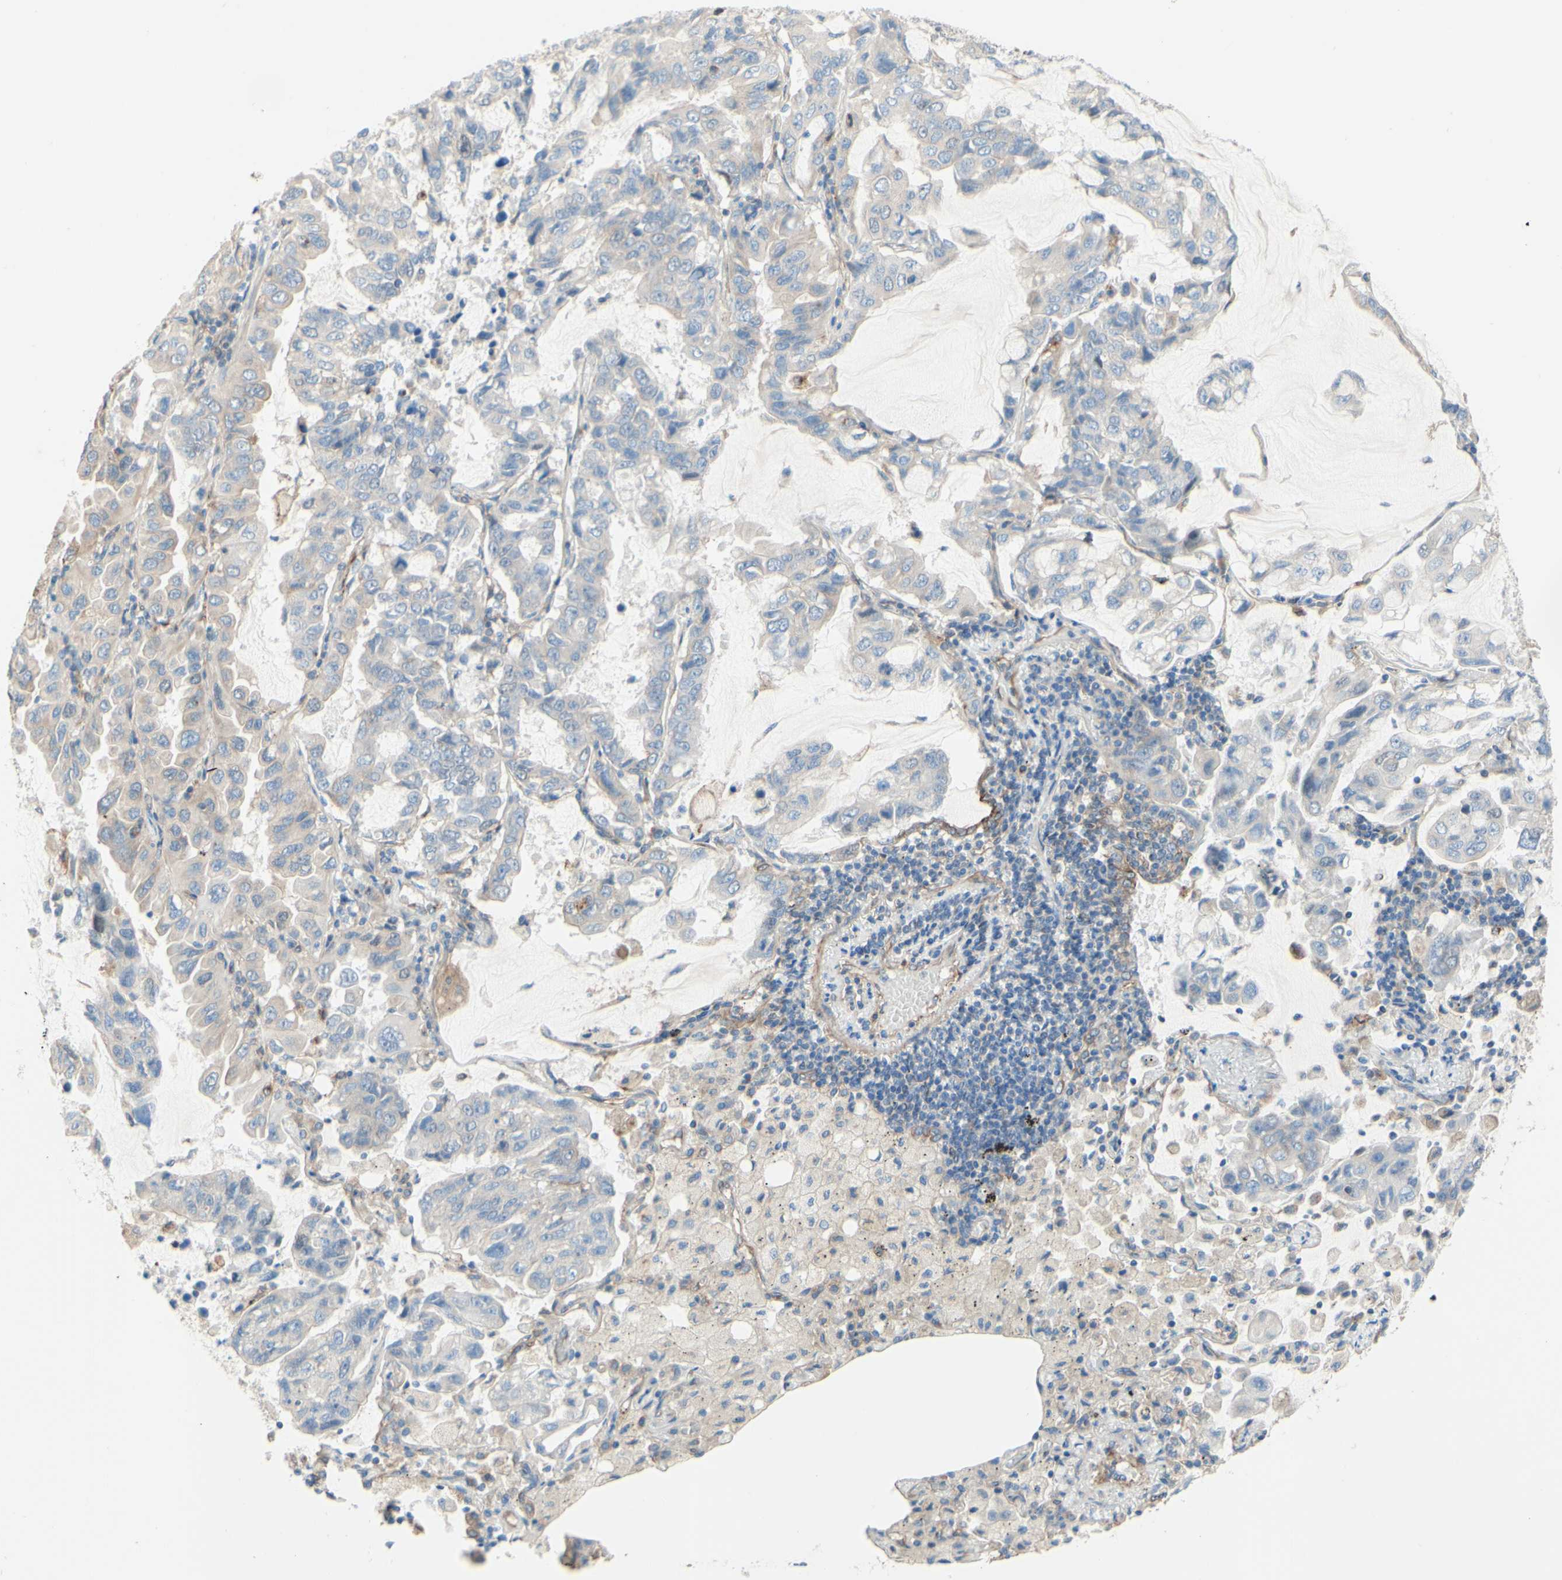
{"staining": {"intensity": "negative", "quantity": "none", "location": "none"}, "tissue": "lung cancer", "cell_type": "Tumor cells", "image_type": "cancer", "snomed": [{"axis": "morphology", "description": "Adenocarcinoma, NOS"}, {"axis": "topography", "description": "Lung"}], "caption": "An immunohistochemistry photomicrograph of lung cancer is shown. There is no staining in tumor cells of lung cancer.", "gene": "ENDOD1", "patient": {"sex": "male", "age": 64}}